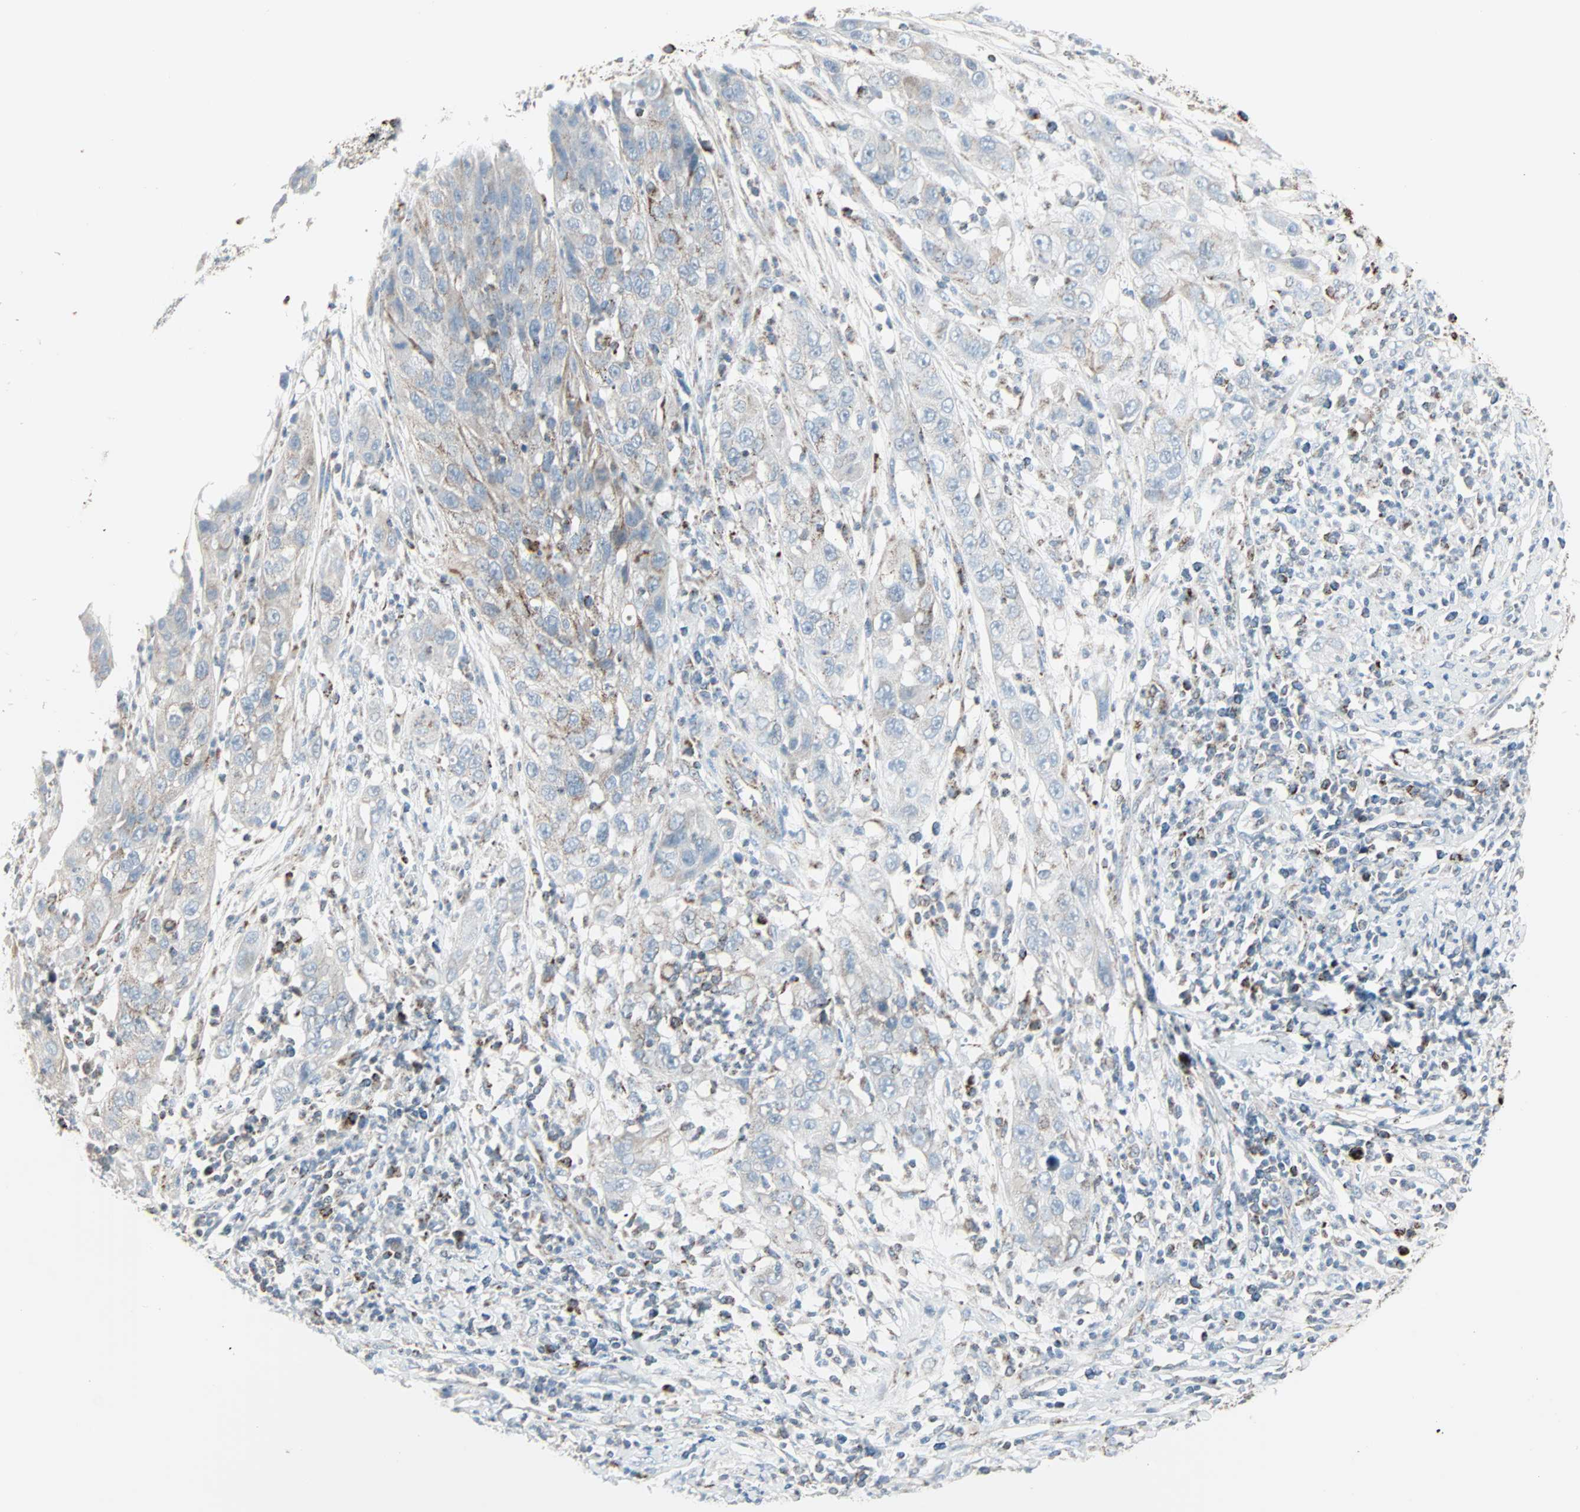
{"staining": {"intensity": "weak", "quantity": "<25%", "location": "cytoplasmic/membranous"}, "tissue": "cervical cancer", "cell_type": "Tumor cells", "image_type": "cancer", "snomed": [{"axis": "morphology", "description": "Squamous cell carcinoma, NOS"}, {"axis": "topography", "description": "Cervix"}], "caption": "The immunohistochemistry histopathology image has no significant staining in tumor cells of cervical squamous cell carcinoma tissue.", "gene": "IDH2", "patient": {"sex": "female", "age": 32}}